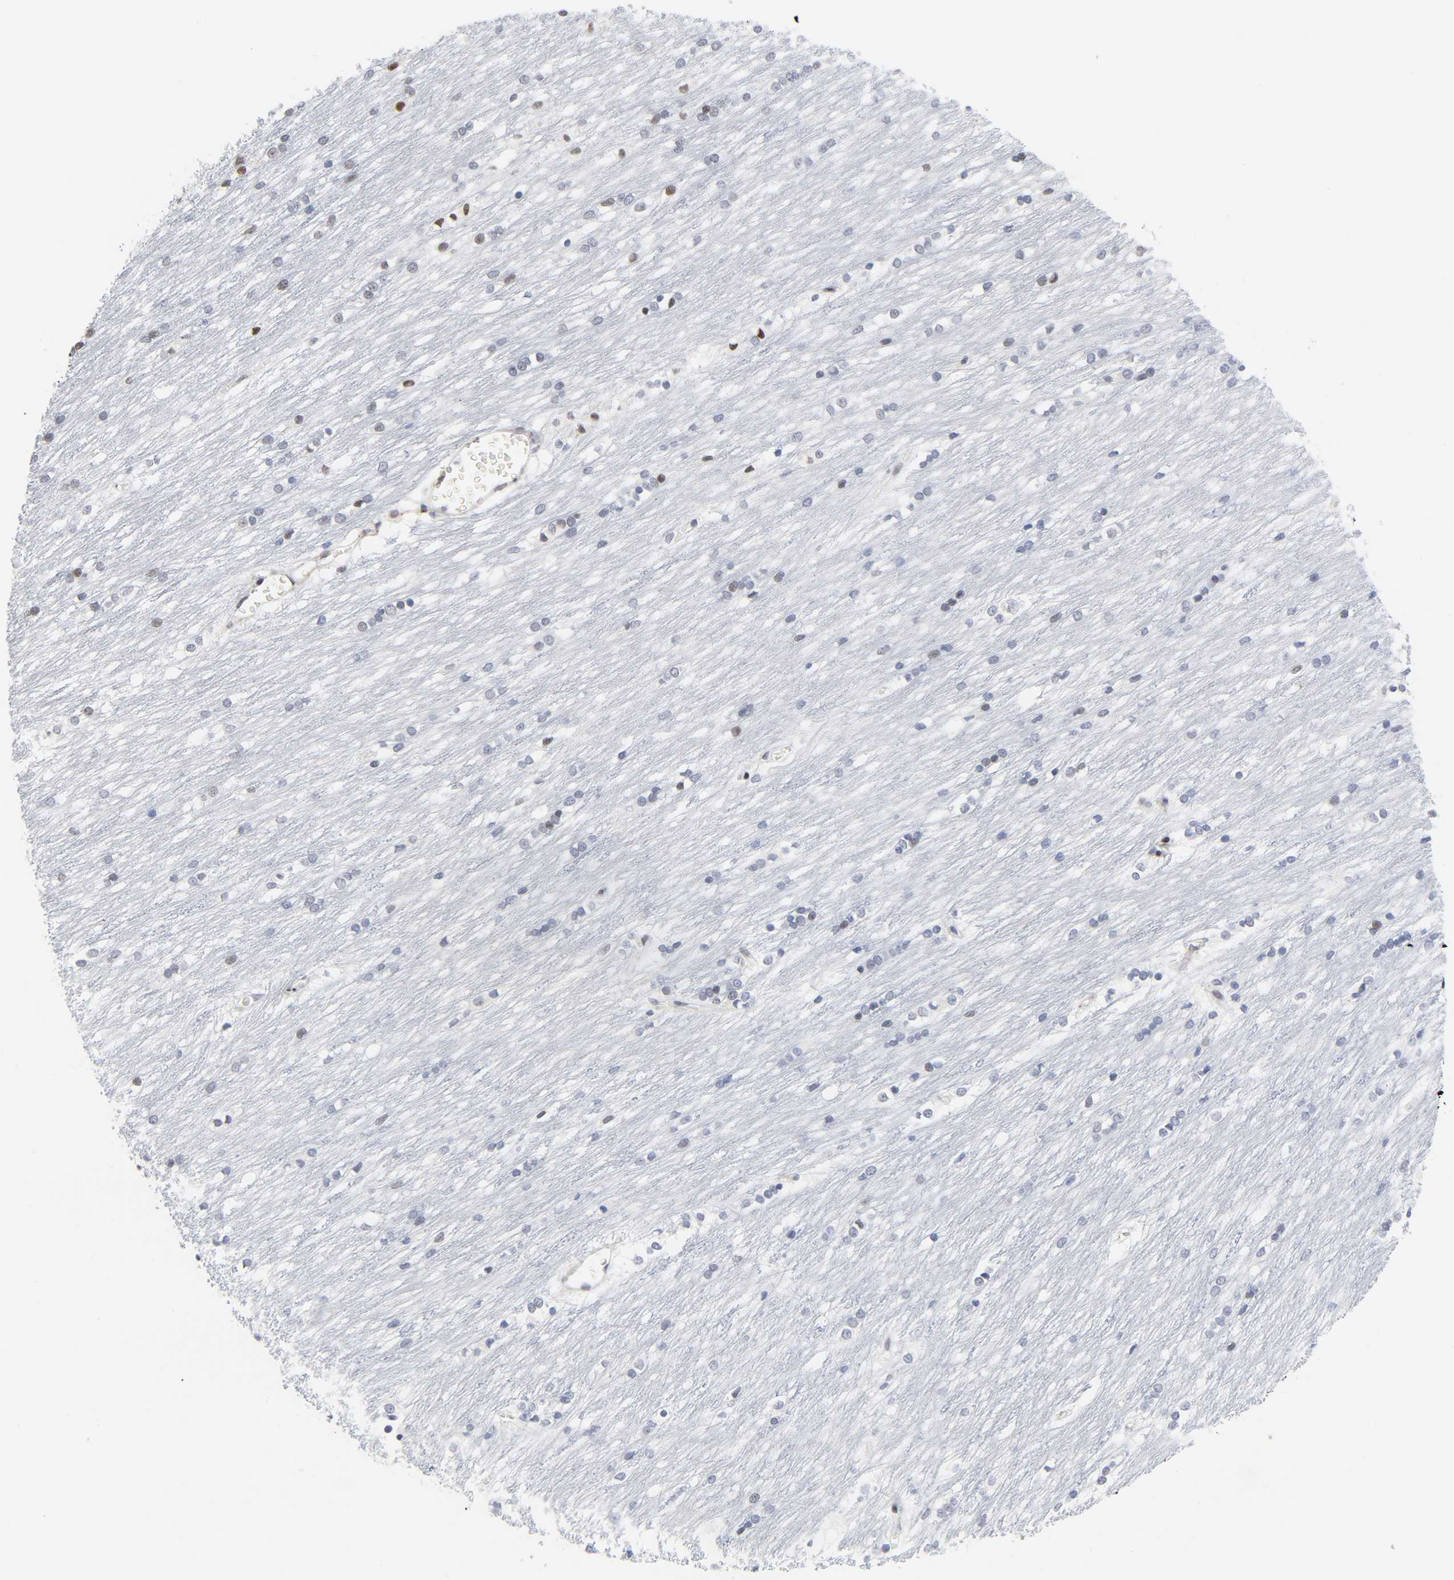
{"staining": {"intensity": "weak", "quantity": "<25%", "location": "nuclear"}, "tissue": "caudate", "cell_type": "Glial cells", "image_type": "normal", "snomed": [{"axis": "morphology", "description": "Normal tissue, NOS"}, {"axis": "topography", "description": "Lateral ventricle wall"}], "caption": "Glial cells are negative for protein expression in normal human caudate.", "gene": "DIDO1", "patient": {"sex": "female", "age": 19}}